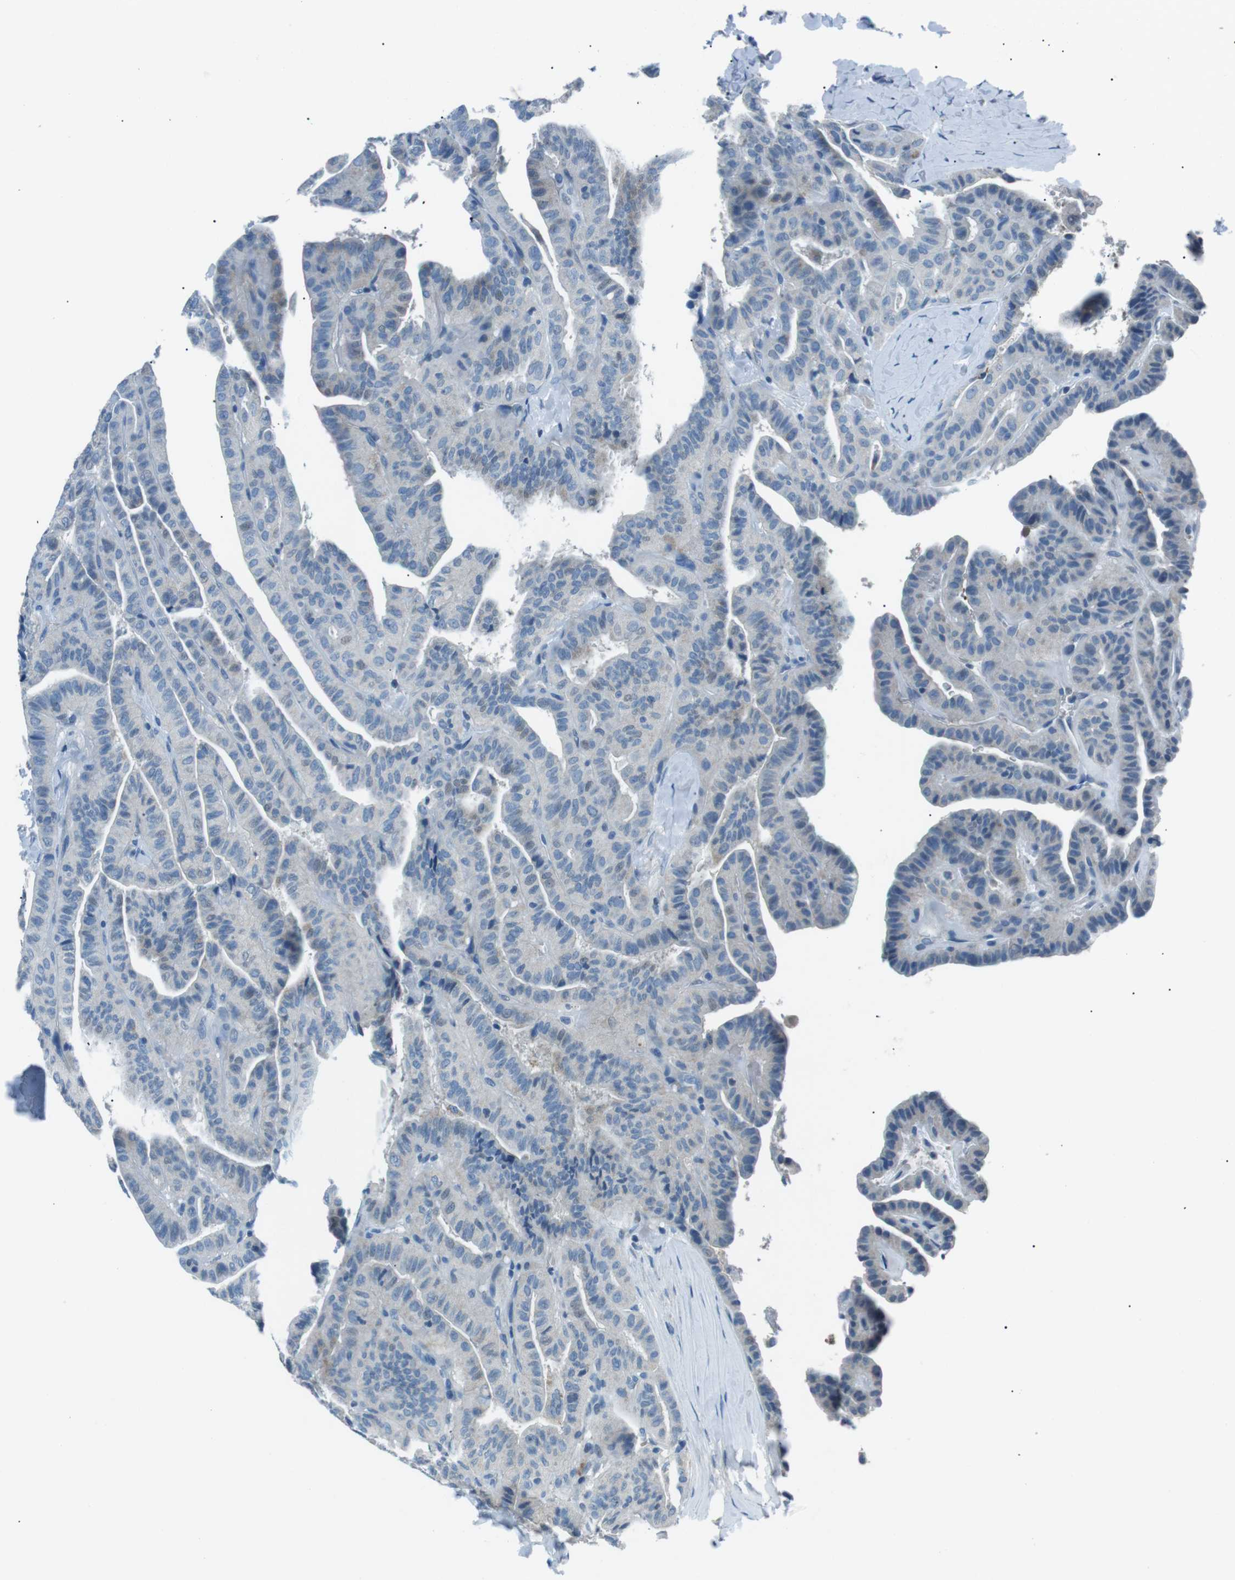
{"staining": {"intensity": "negative", "quantity": "none", "location": "none"}, "tissue": "thyroid cancer", "cell_type": "Tumor cells", "image_type": "cancer", "snomed": [{"axis": "morphology", "description": "Papillary adenocarcinoma, NOS"}, {"axis": "topography", "description": "Thyroid gland"}], "caption": "The immunohistochemistry (IHC) micrograph has no significant positivity in tumor cells of papillary adenocarcinoma (thyroid) tissue.", "gene": "ST6GAL1", "patient": {"sex": "male", "age": 77}}